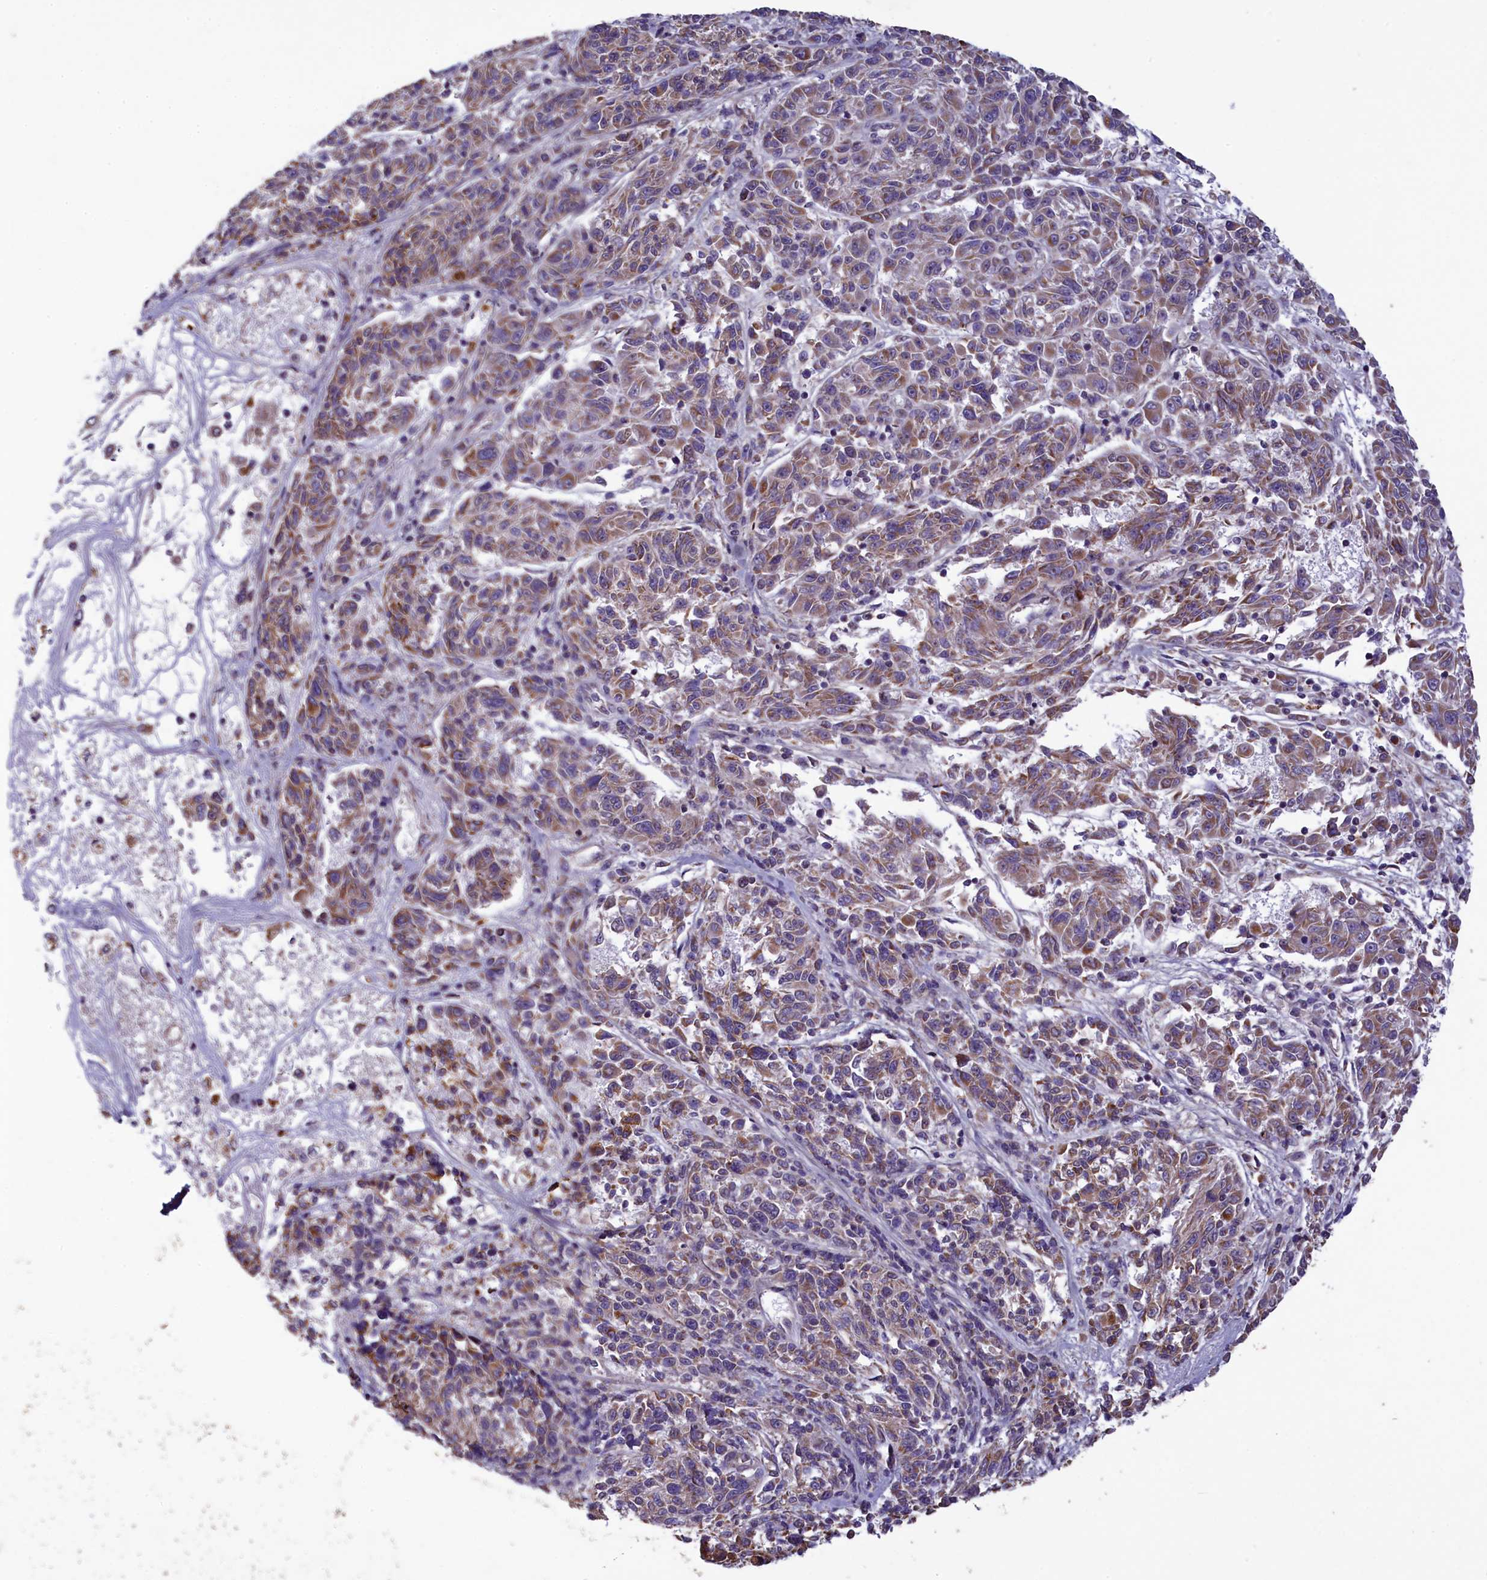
{"staining": {"intensity": "moderate", "quantity": ">75%", "location": "cytoplasmic/membranous"}, "tissue": "melanoma", "cell_type": "Tumor cells", "image_type": "cancer", "snomed": [{"axis": "morphology", "description": "Malignant melanoma, NOS"}, {"axis": "topography", "description": "Skin"}], "caption": "Immunohistochemistry (IHC) (DAB) staining of human melanoma reveals moderate cytoplasmic/membranous protein positivity in about >75% of tumor cells. Using DAB (3,3'-diaminobenzidine) (brown) and hematoxylin (blue) stains, captured at high magnification using brightfield microscopy.", "gene": "ACAD8", "patient": {"sex": "male", "age": 53}}